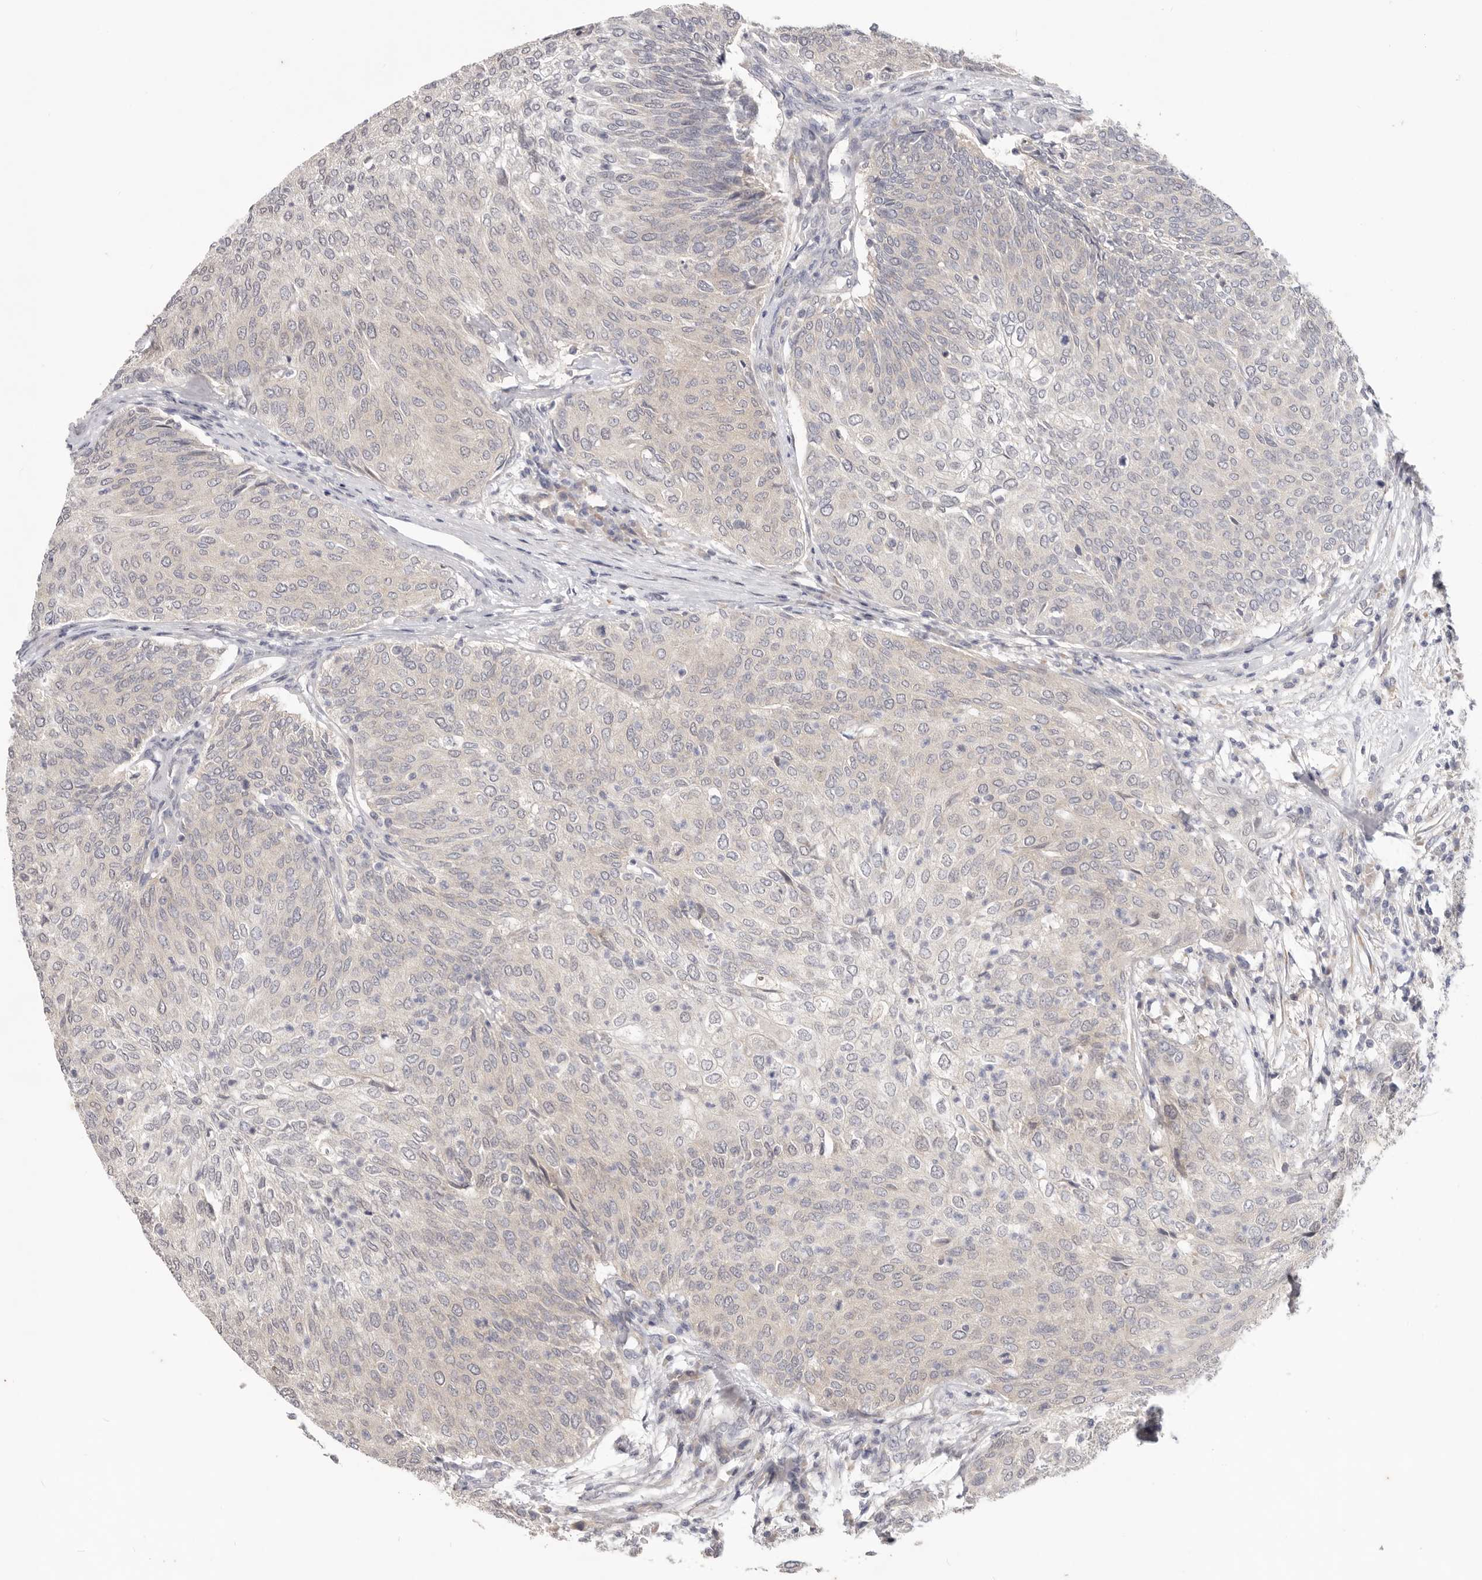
{"staining": {"intensity": "weak", "quantity": "<25%", "location": "cytoplasmic/membranous"}, "tissue": "urothelial cancer", "cell_type": "Tumor cells", "image_type": "cancer", "snomed": [{"axis": "morphology", "description": "Urothelial carcinoma, Low grade"}, {"axis": "topography", "description": "Urinary bladder"}], "caption": "Urothelial carcinoma (low-grade) stained for a protein using immunohistochemistry (IHC) exhibits no positivity tumor cells.", "gene": "WDR77", "patient": {"sex": "female", "age": 79}}